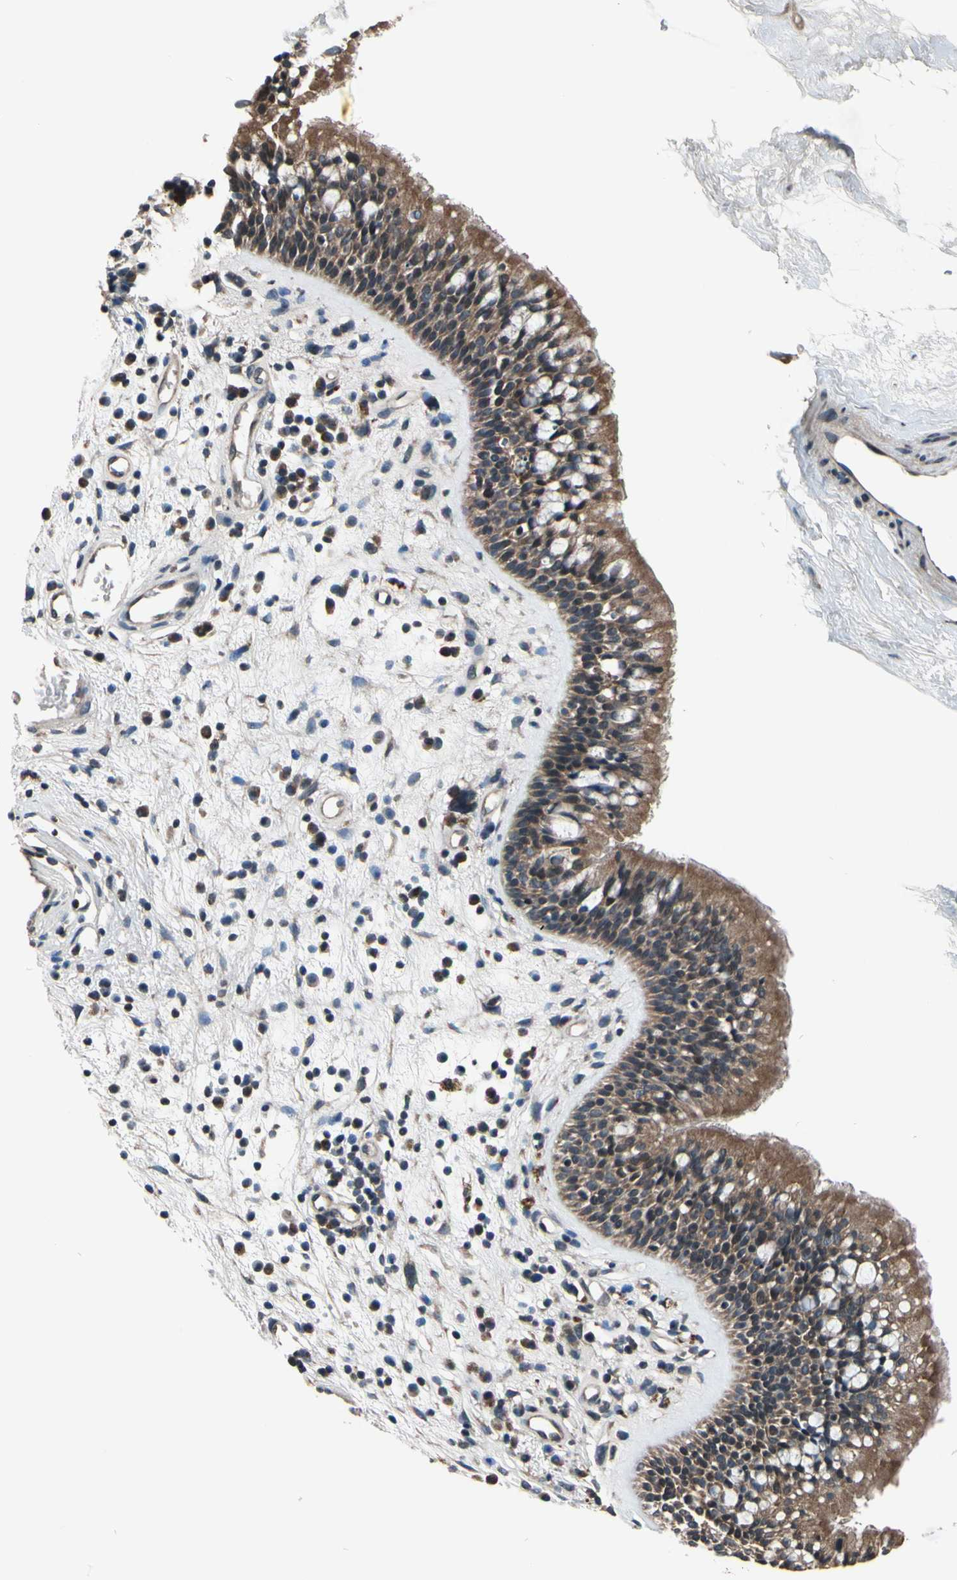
{"staining": {"intensity": "moderate", "quantity": ">75%", "location": "cytoplasmic/membranous"}, "tissue": "nasopharynx", "cell_type": "Respiratory epithelial cells", "image_type": "normal", "snomed": [{"axis": "morphology", "description": "Normal tissue, NOS"}, {"axis": "morphology", "description": "Inflammation, NOS"}, {"axis": "topography", "description": "Nasopharynx"}], "caption": "An image of nasopharynx stained for a protein displays moderate cytoplasmic/membranous brown staining in respiratory epithelial cells.", "gene": "MBTPS2", "patient": {"sex": "male", "age": 48}}